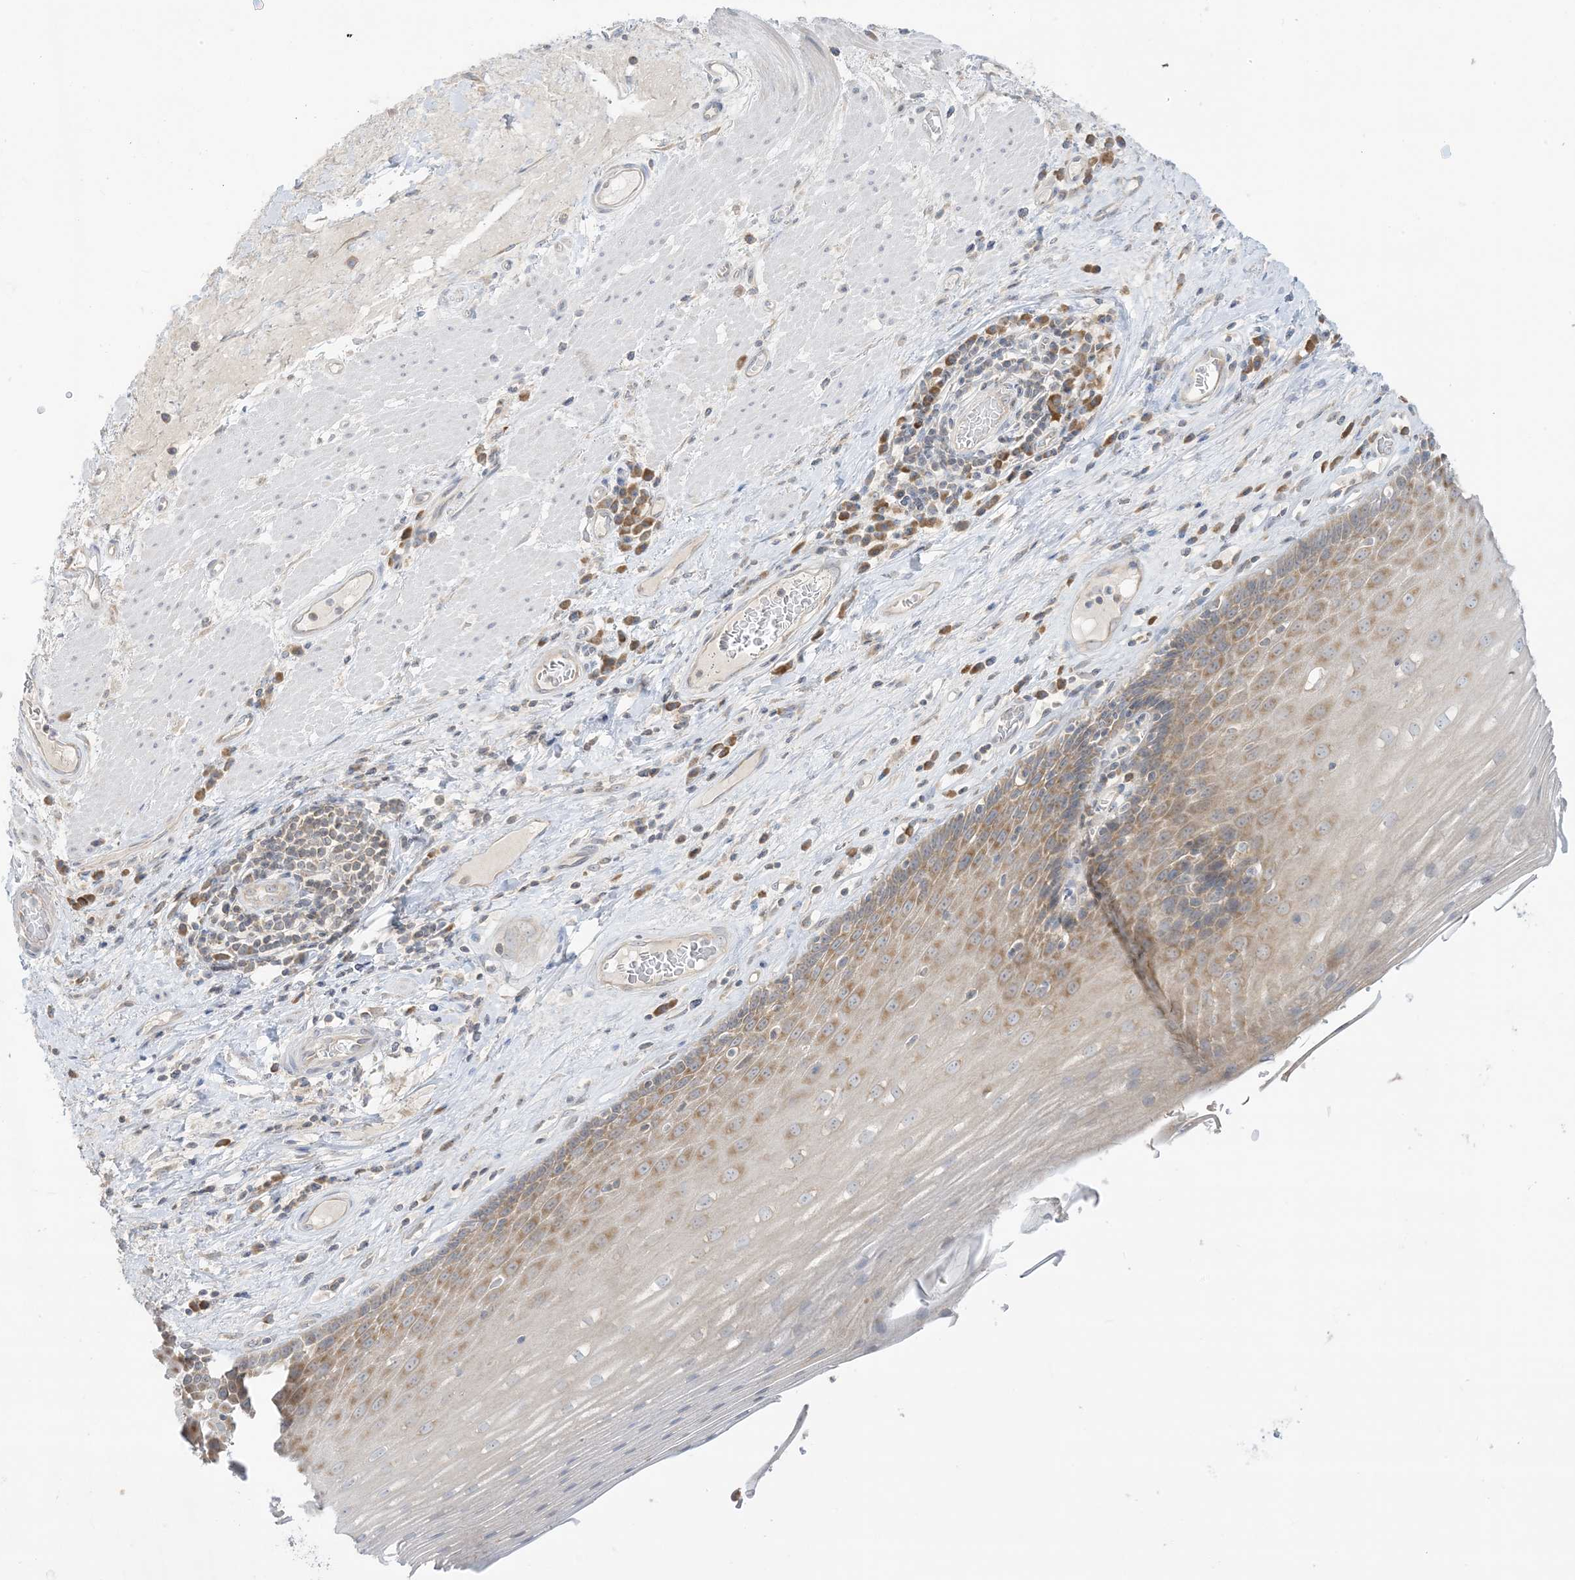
{"staining": {"intensity": "moderate", "quantity": "25%-75%", "location": "cytoplasmic/membranous"}, "tissue": "esophagus", "cell_type": "Squamous epithelial cells", "image_type": "normal", "snomed": [{"axis": "morphology", "description": "Normal tissue, NOS"}, {"axis": "topography", "description": "Esophagus"}], "caption": "IHC staining of benign esophagus, which shows medium levels of moderate cytoplasmic/membranous positivity in about 25%-75% of squamous epithelial cells indicating moderate cytoplasmic/membranous protein staining. The staining was performed using DAB (3,3'-diaminobenzidine) (brown) for protein detection and nuclei were counterstained in hematoxylin (blue).", "gene": "RPP40", "patient": {"sex": "male", "age": 62}}